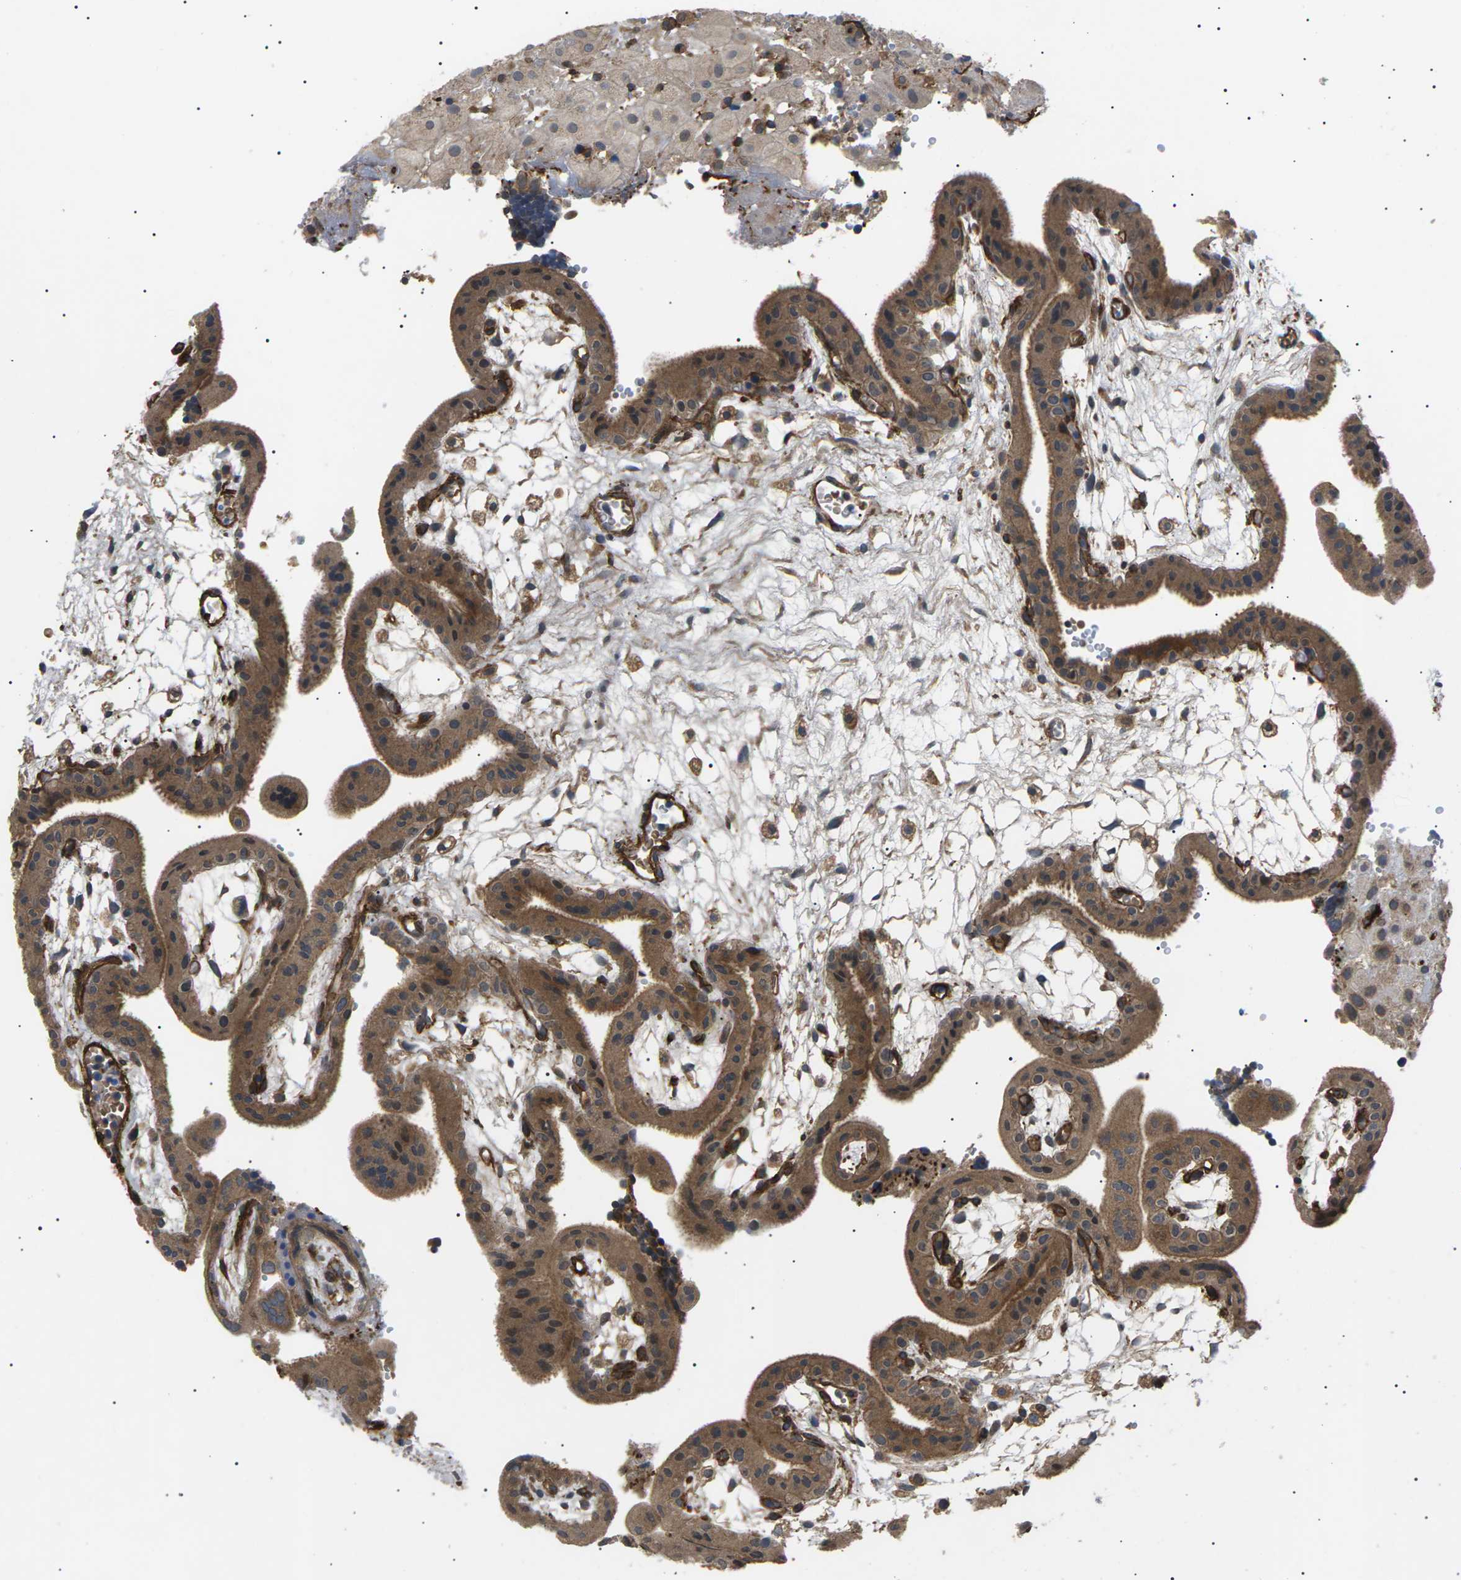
{"staining": {"intensity": "moderate", "quantity": "25%-75%", "location": "cytoplasmic/membranous"}, "tissue": "placenta", "cell_type": "Decidual cells", "image_type": "normal", "snomed": [{"axis": "morphology", "description": "Normal tissue, NOS"}, {"axis": "topography", "description": "Placenta"}], "caption": "Benign placenta reveals moderate cytoplasmic/membranous positivity in approximately 25%-75% of decidual cells, visualized by immunohistochemistry.", "gene": "TMTC4", "patient": {"sex": "female", "age": 18}}